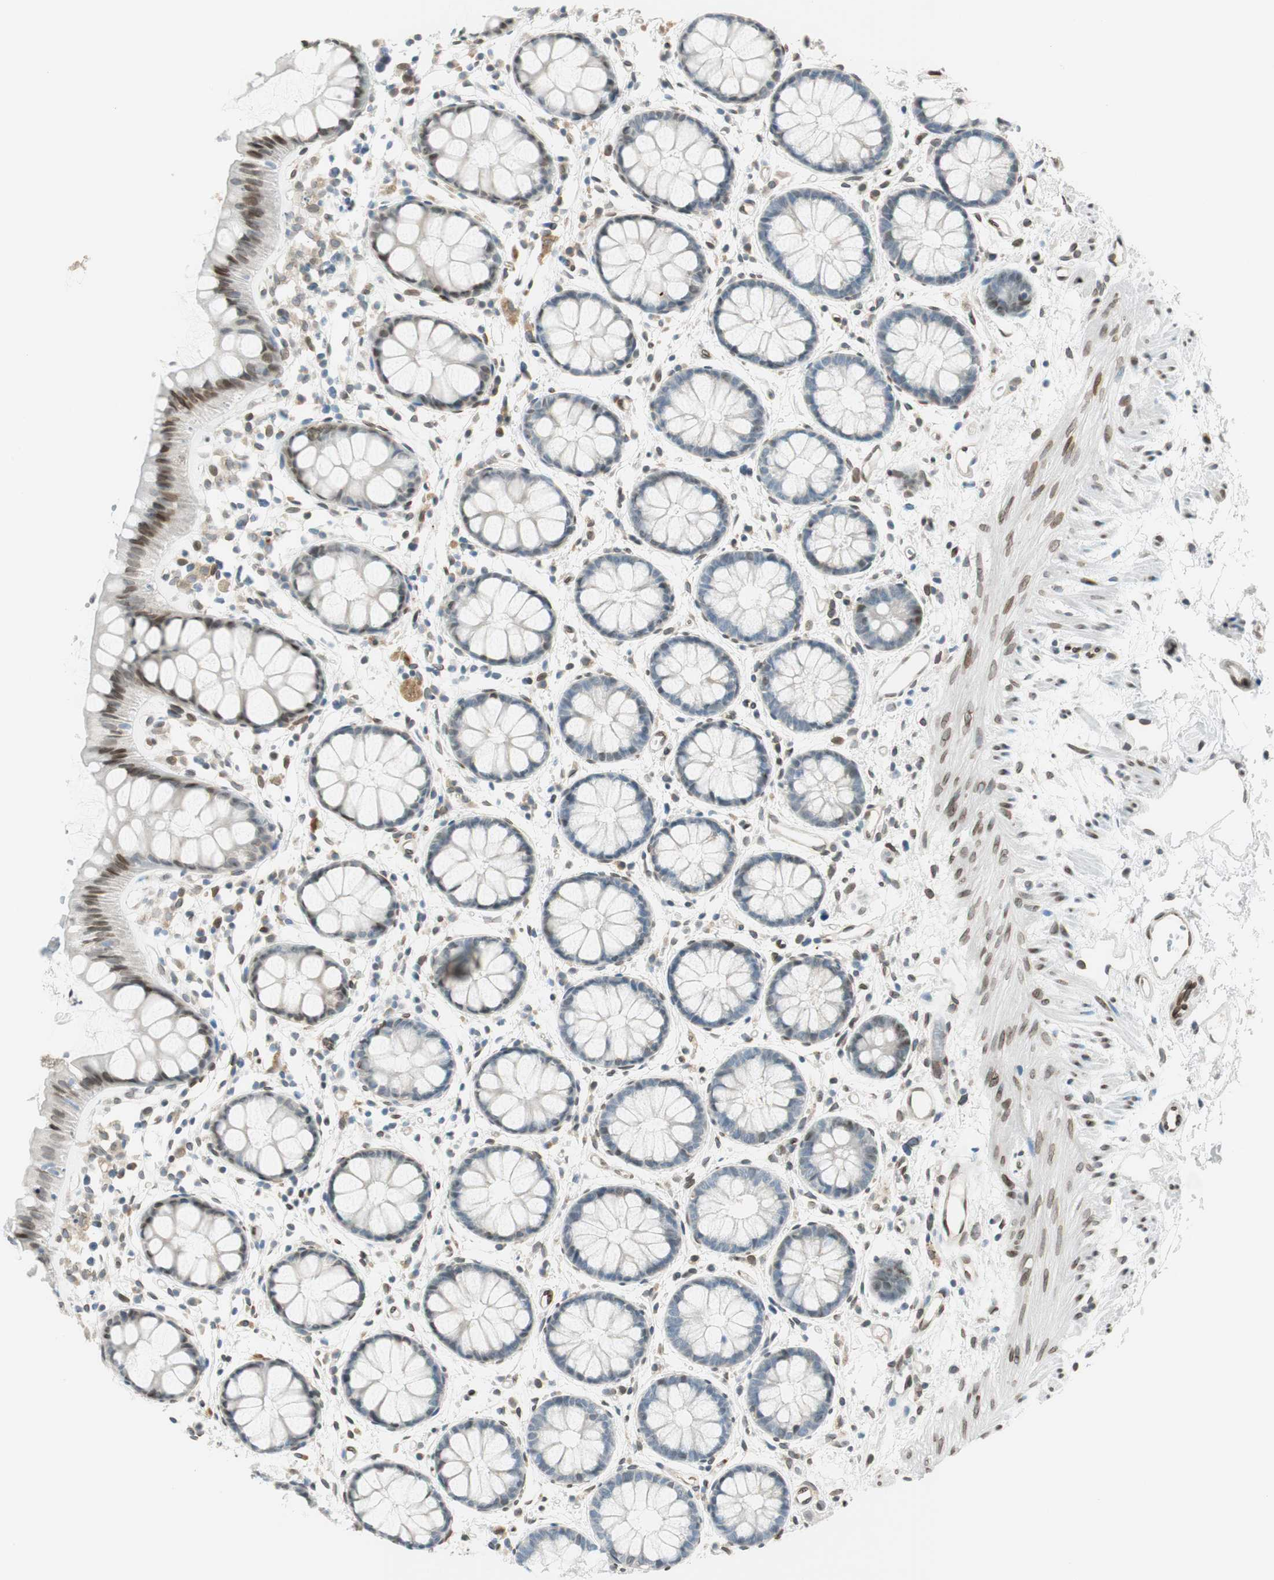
{"staining": {"intensity": "moderate", "quantity": "<25%", "location": "nuclear"}, "tissue": "rectum", "cell_type": "Glandular cells", "image_type": "normal", "snomed": [{"axis": "morphology", "description": "Normal tissue, NOS"}, {"axis": "topography", "description": "Rectum"}], "caption": "Protein staining of benign rectum displays moderate nuclear expression in about <25% of glandular cells. (Stains: DAB (3,3'-diaminobenzidine) in brown, nuclei in blue, Microscopy: brightfield microscopy at high magnification).", "gene": "TMEM260", "patient": {"sex": "female", "age": 66}}